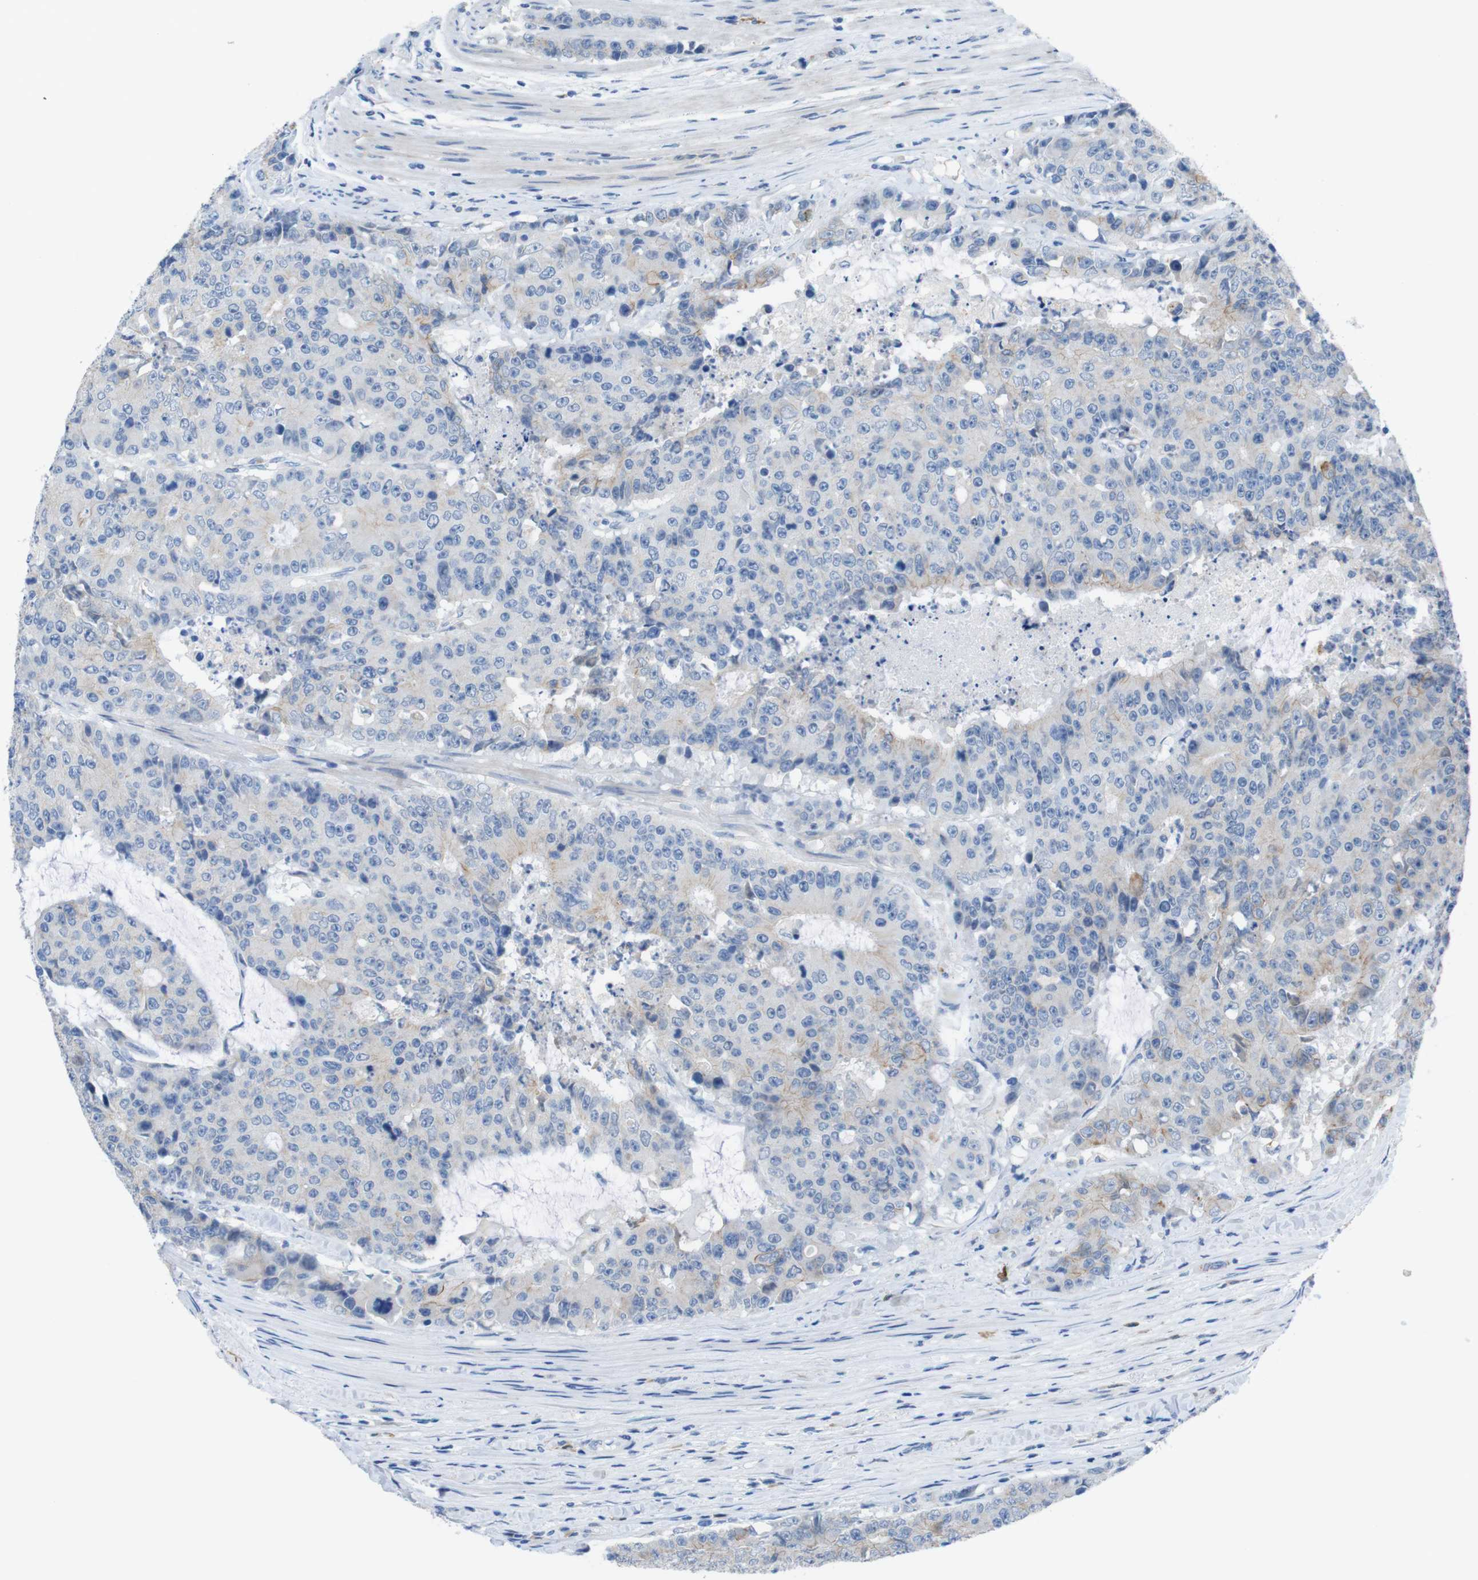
{"staining": {"intensity": "weak", "quantity": "25%-75%", "location": "cytoplasmic/membranous"}, "tissue": "colorectal cancer", "cell_type": "Tumor cells", "image_type": "cancer", "snomed": [{"axis": "morphology", "description": "Adenocarcinoma, NOS"}, {"axis": "topography", "description": "Colon"}], "caption": "DAB (3,3'-diaminobenzidine) immunohistochemical staining of human adenocarcinoma (colorectal) displays weak cytoplasmic/membranous protein expression in about 25%-75% of tumor cells. (DAB IHC with brightfield microscopy, high magnification).", "gene": "CLMN", "patient": {"sex": "female", "age": 86}}